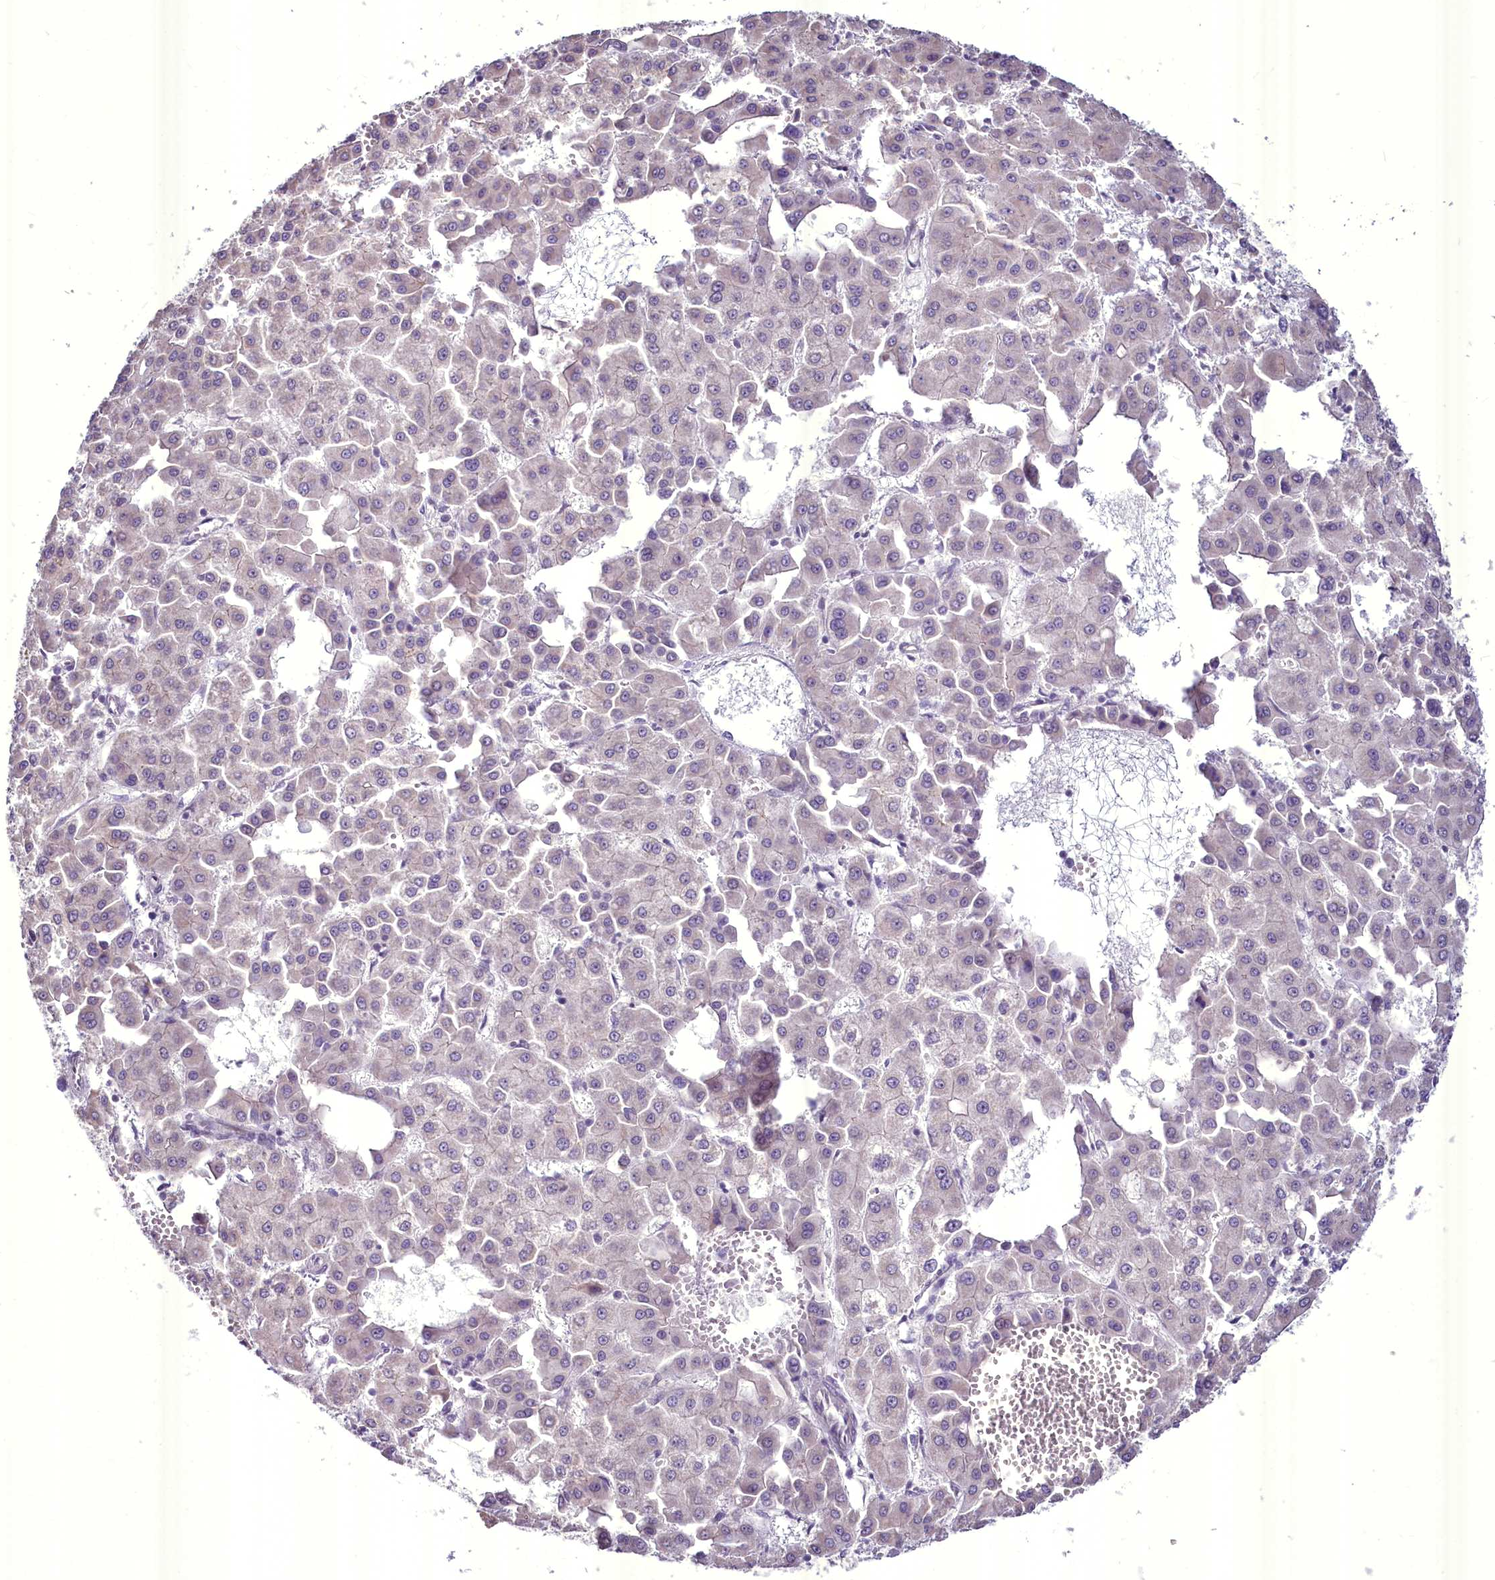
{"staining": {"intensity": "negative", "quantity": "none", "location": "none"}, "tissue": "liver cancer", "cell_type": "Tumor cells", "image_type": "cancer", "snomed": [{"axis": "morphology", "description": "Carcinoma, Hepatocellular, NOS"}, {"axis": "topography", "description": "Liver"}], "caption": "Human liver cancer (hepatocellular carcinoma) stained for a protein using immunohistochemistry (IHC) exhibits no expression in tumor cells.", "gene": "BANK1", "patient": {"sex": "male", "age": 47}}